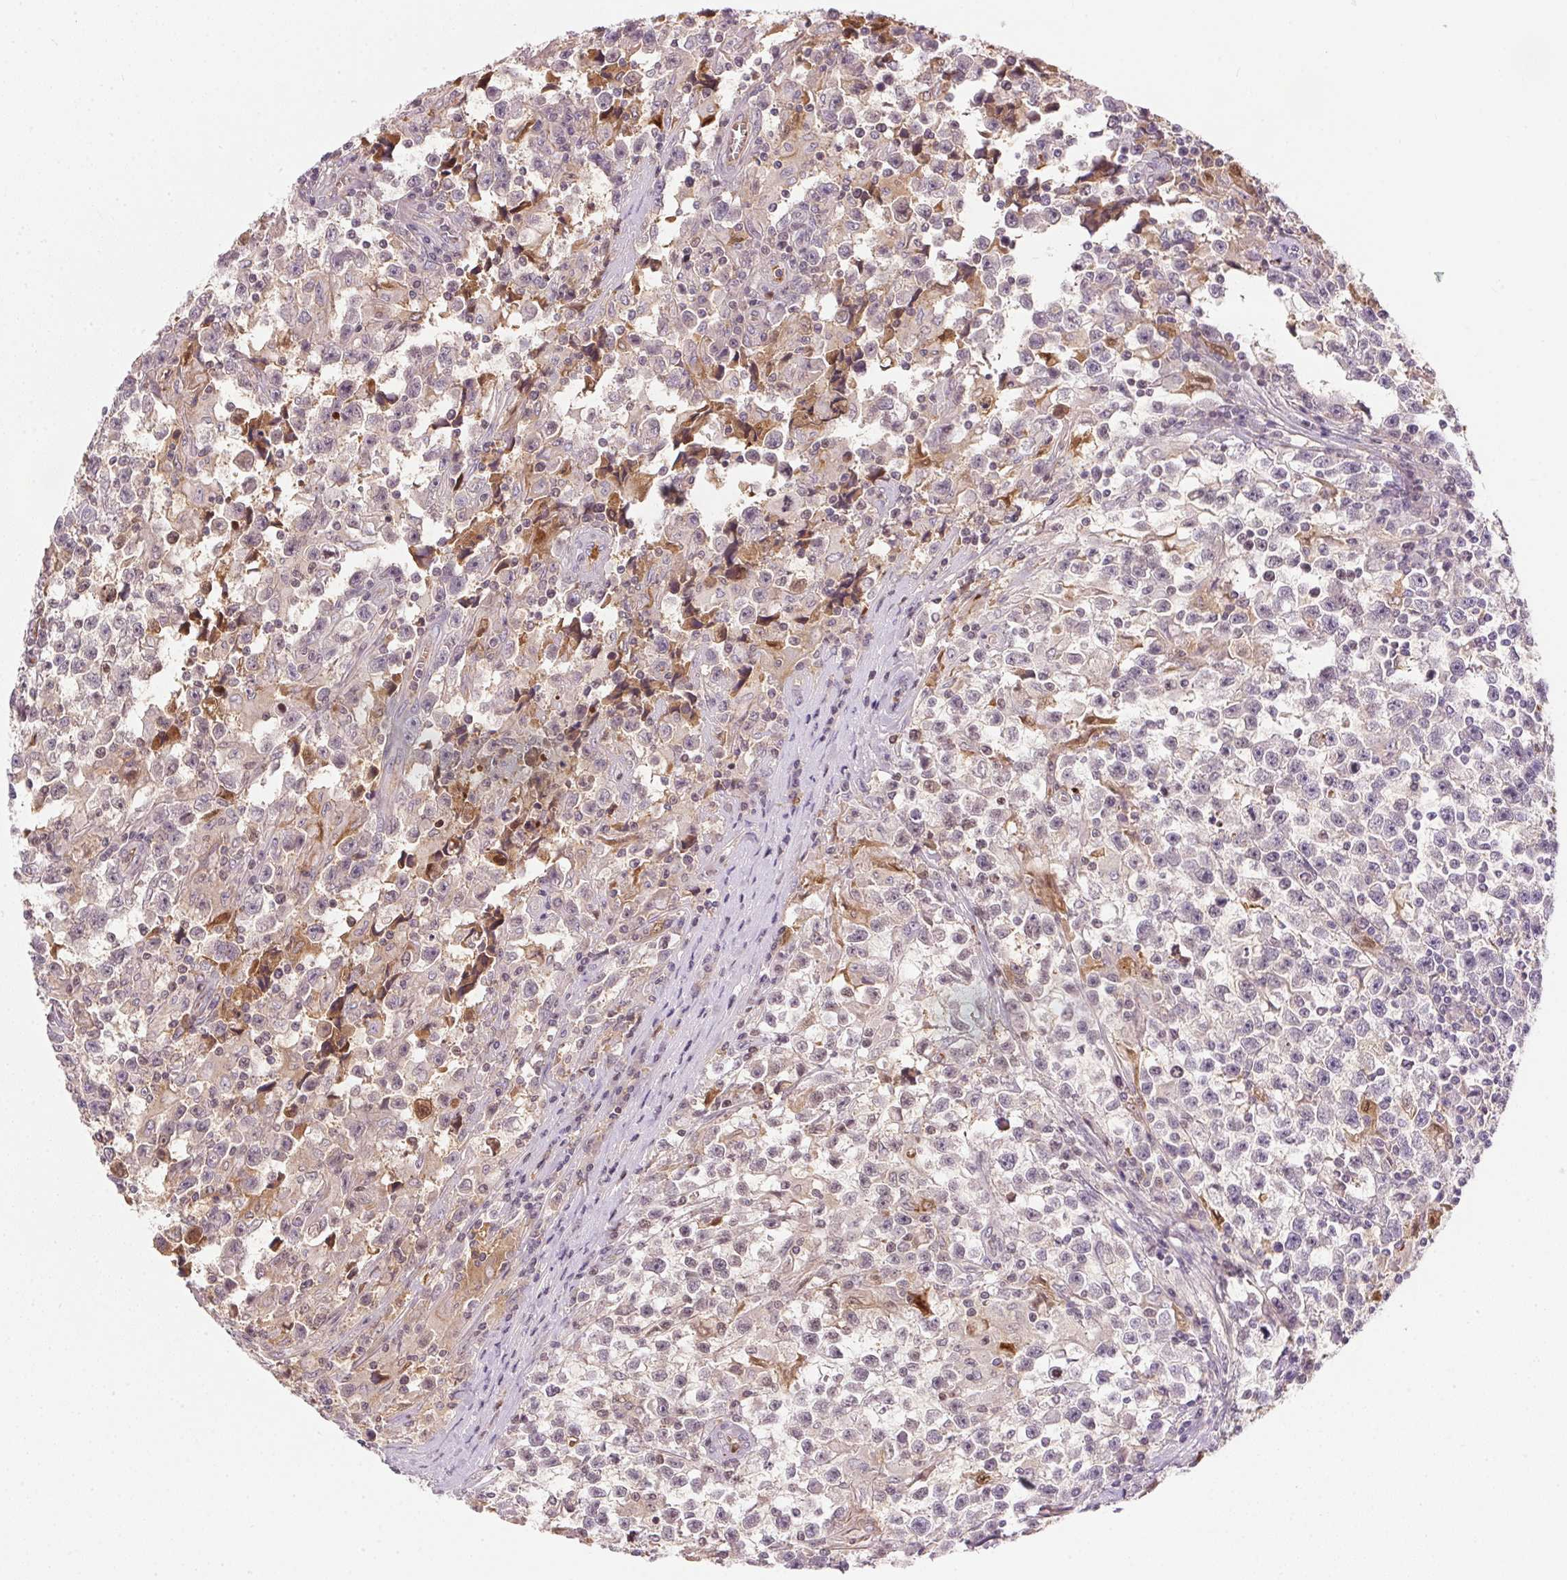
{"staining": {"intensity": "negative", "quantity": "none", "location": "none"}, "tissue": "testis cancer", "cell_type": "Tumor cells", "image_type": "cancer", "snomed": [{"axis": "morphology", "description": "Seminoma, NOS"}, {"axis": "topography", "description": "Testis"}], "caption": "An image of testis cancer stained for a protein reveals no brown staining in tumor cells. (IHC, brightfield microscopy, high magnification).", "gene": "ORM1", "patient": {"sex": "male", "age": 31}}